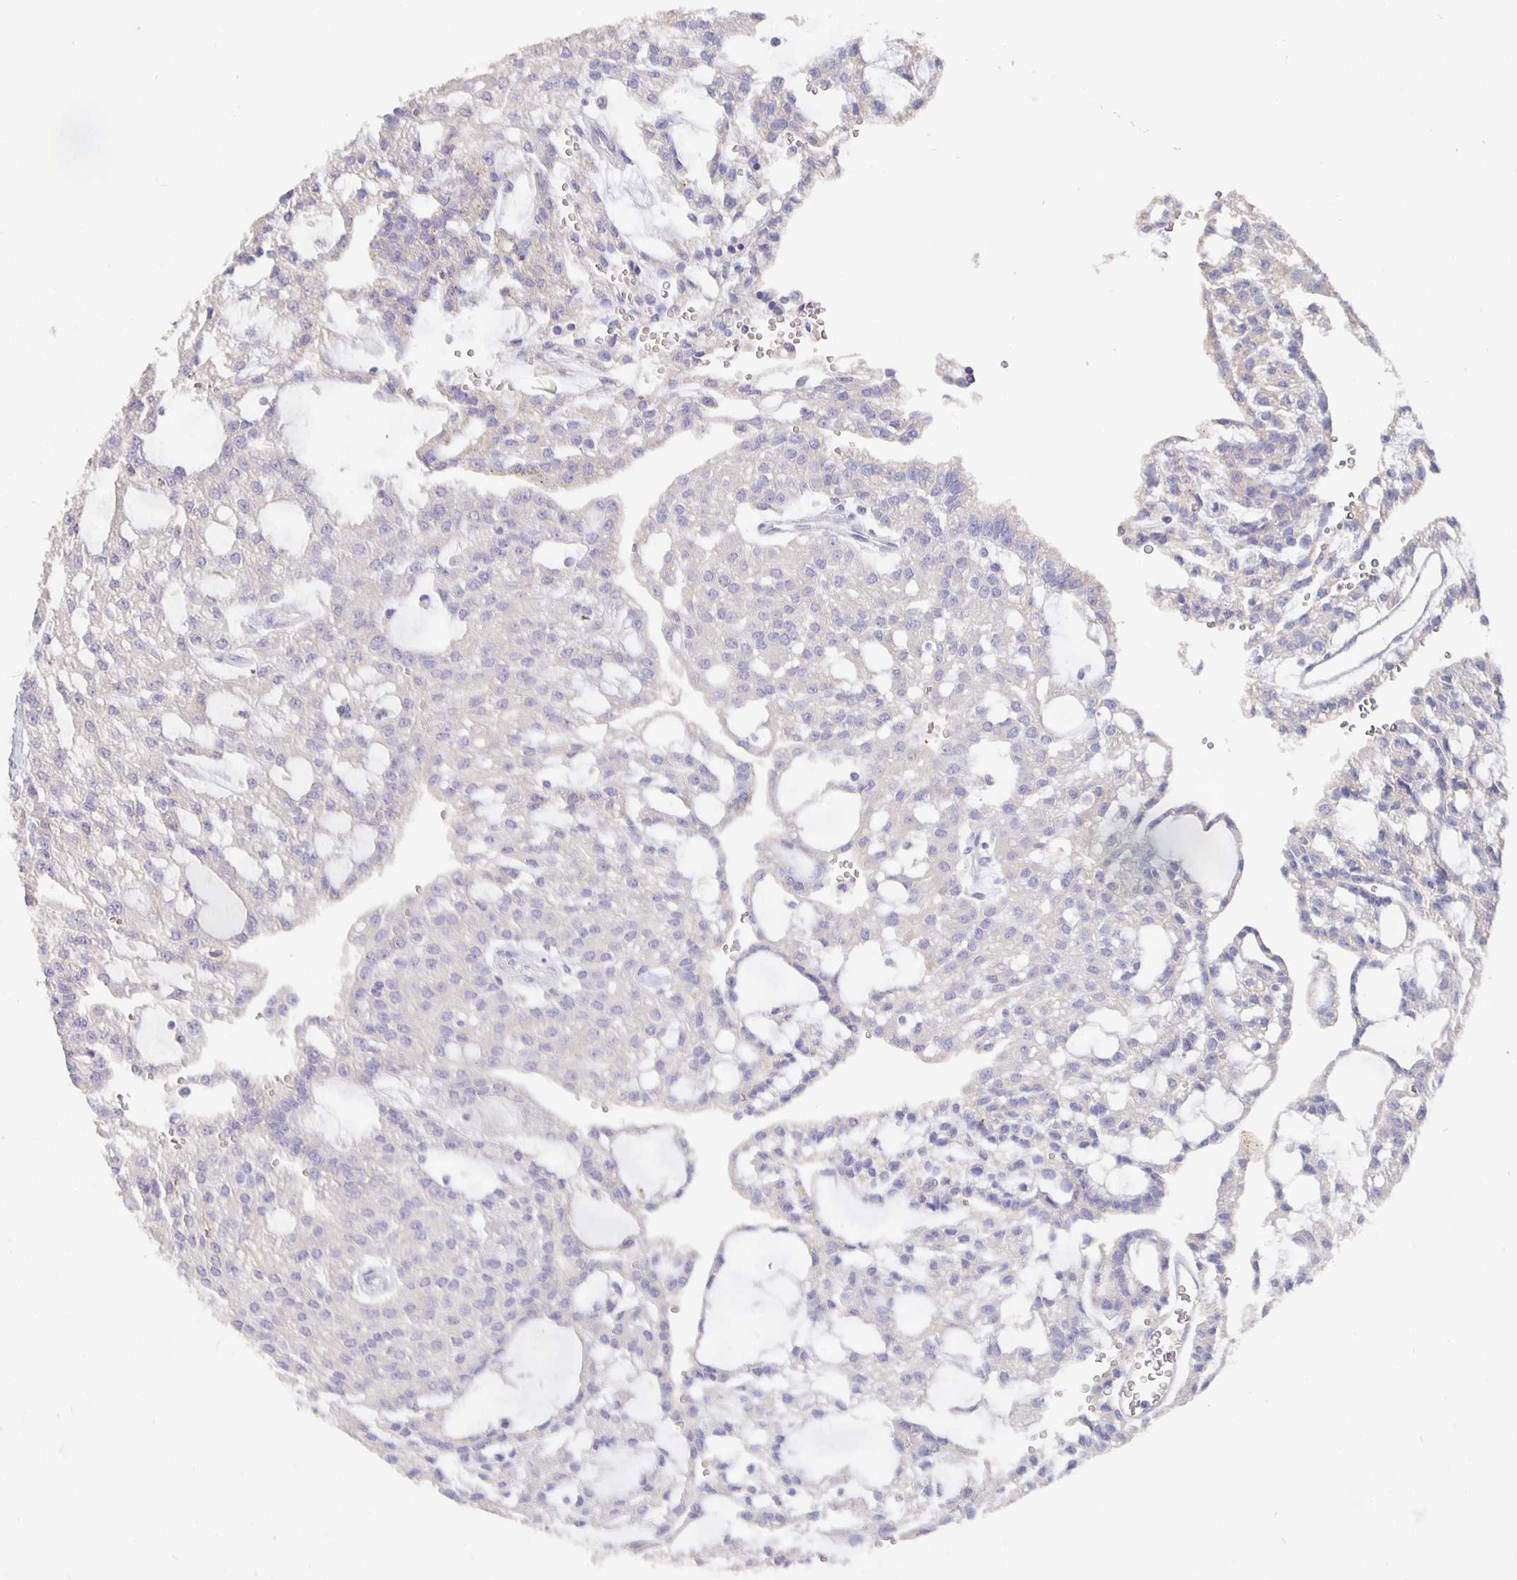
{"staining": {"intensity": "negative", "quantity": "none", "location": "none"}, "tissue": "renal cancer", "cell_type": "Tumor cells", "image_type": "cancer", "snomed": [{"axis": "morphology", "description": "Adenocarcinoma, NOS"}, {"axis": "topography", "description": "Kidney"}], "caption": "A micrograph of adenocarcinoma (renal) stained for a protein shows no brown staining in tumor cells.", "gene": "CFAP74", "patient": {"sex": "male", "age": 63}}